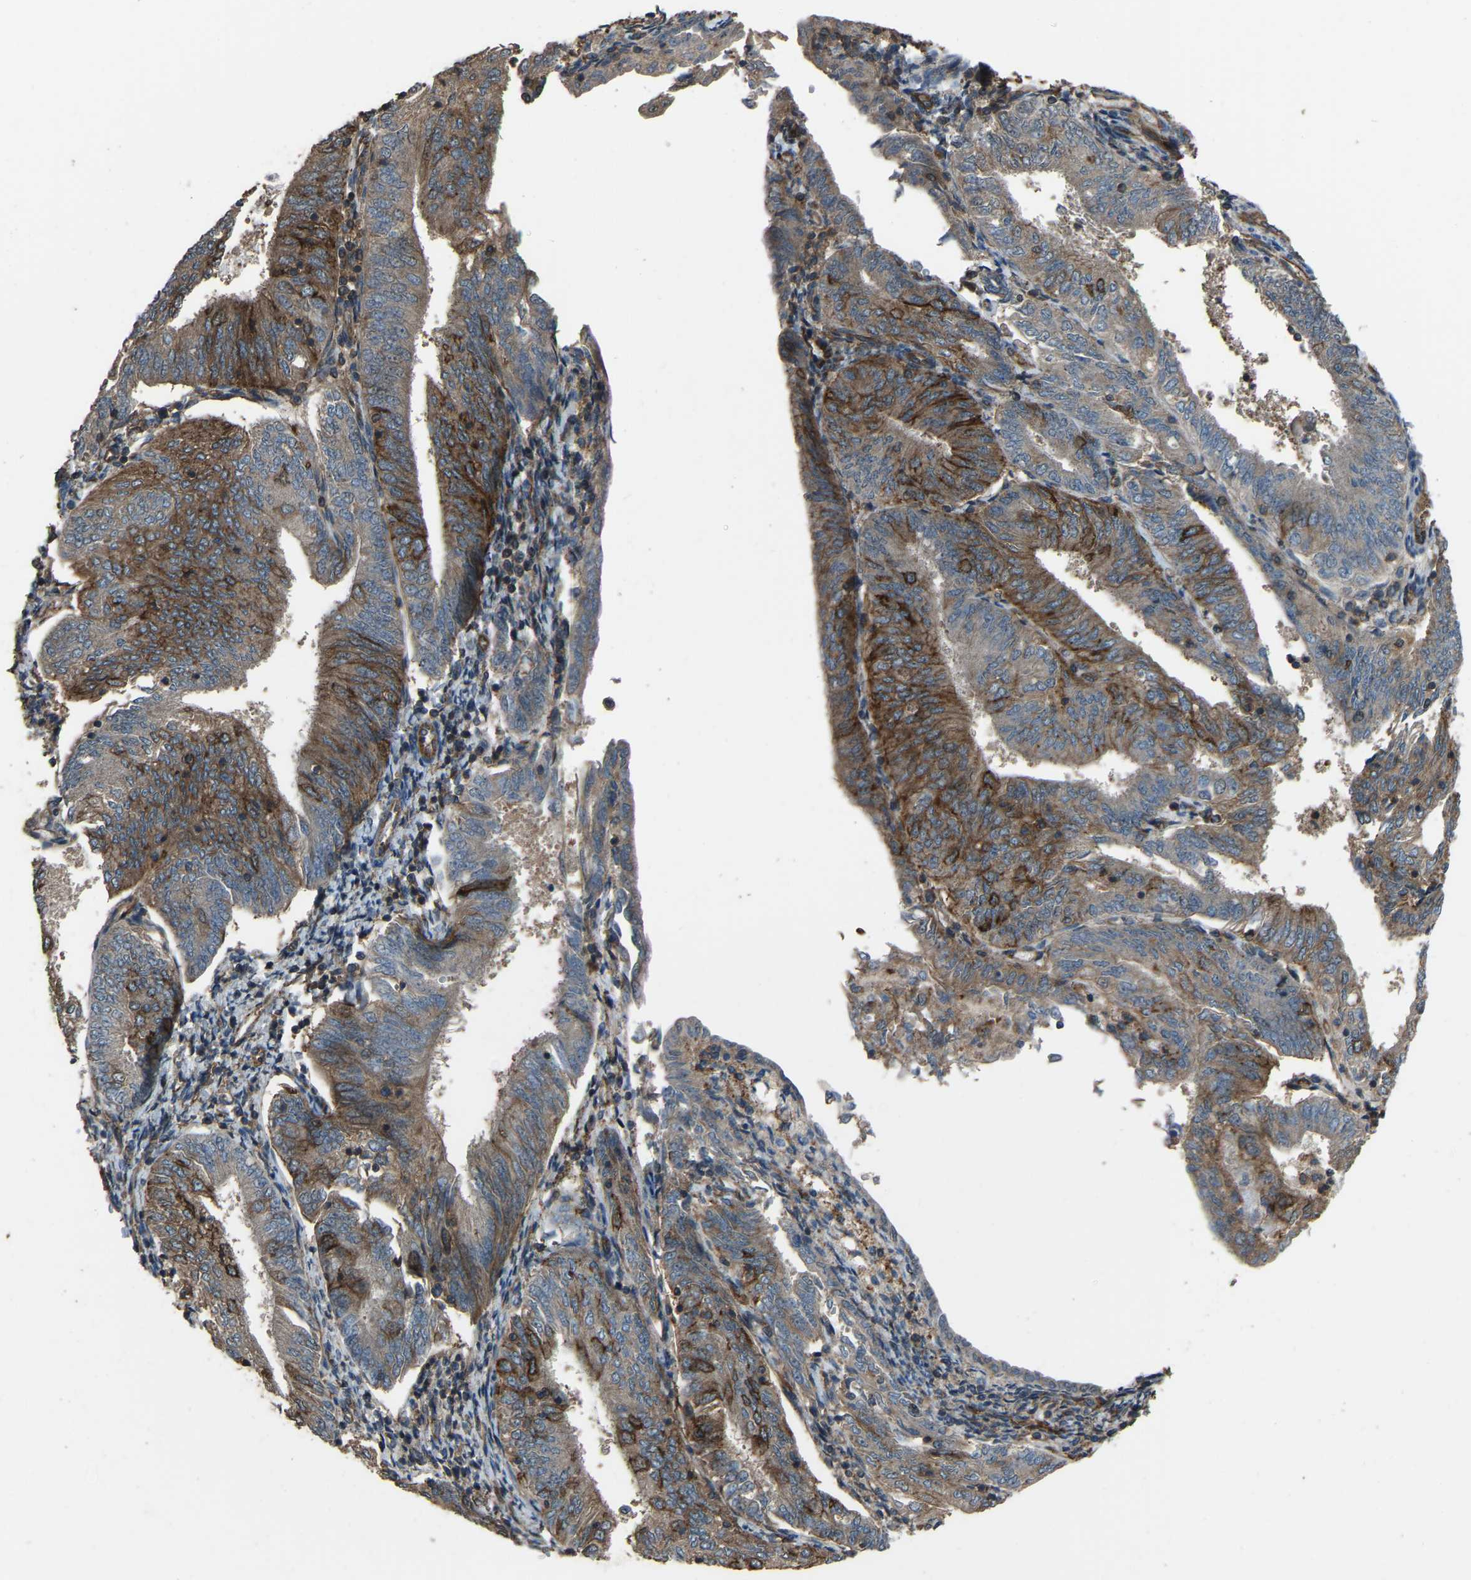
{"staining": {"intensity": "moderate", "quantity": "25%-75%", "location": "cytoplasmic/membranous"}, "tissue": "endometrial cancer", "cell_type": "Tumor cells", "image_type": "cancer", "snomed": [{"axis": "morphology", "description": "Adenocarcinoma, NOS"}, {"axis": "topography", "description": "Endometrium"}], "caption": "High-magnification brightfield microscopy of endometrial adenocarcinoma stained with DAB (brown) and counterstained with hematoxylin (blue). tumor cells exhibit moderate cytoplasmic/membranous expression is identified in about25%-75% of cells. The protein is shown in brown color, while the nuclei are stained blue.", "gene": "SLC4A2", "patient": {"sex": "female", "age": 58}}